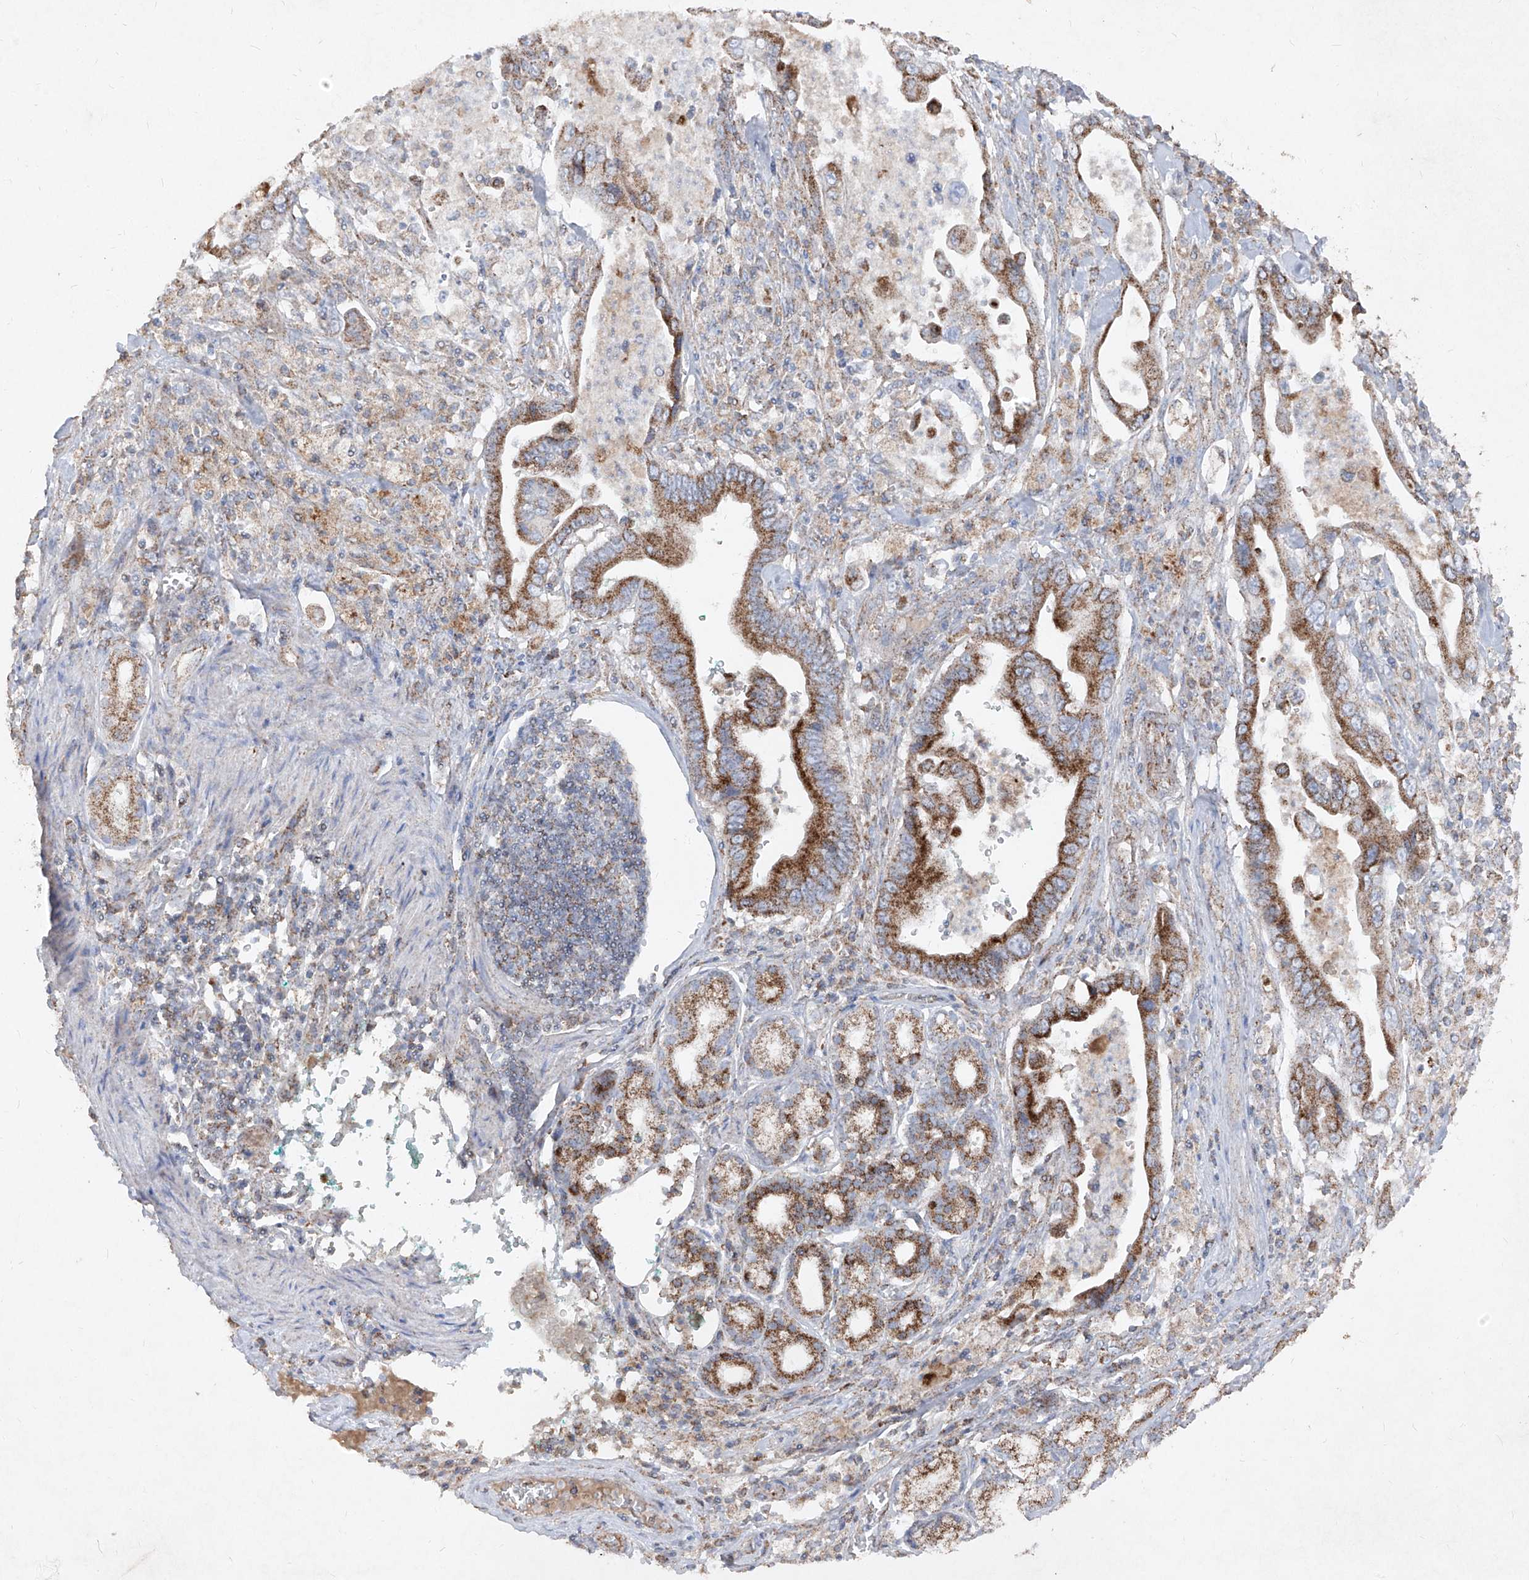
{"staining": {"intensity": "moderate", "quantity": ">75%", "location": "cytoplasmic/membranous"}, "tissue": "pancreatic cancer", "cell_type": "Tumor cells", "image_type": "cancer", "snomed": [{"axis": "morphology", "description": "Adenocarcinoma, NOS"}, {"axis": "topography", "description": "Pancreas"}], "caption": "A histopathology image of pancreatic cancer (adenocarcinoma) stained for a protein demonstrates moderate cytoplasmic/membranous brown staining in tumor cells.", "gene": "ABCD3", "patient": {"sex": "male", "age": 78}}